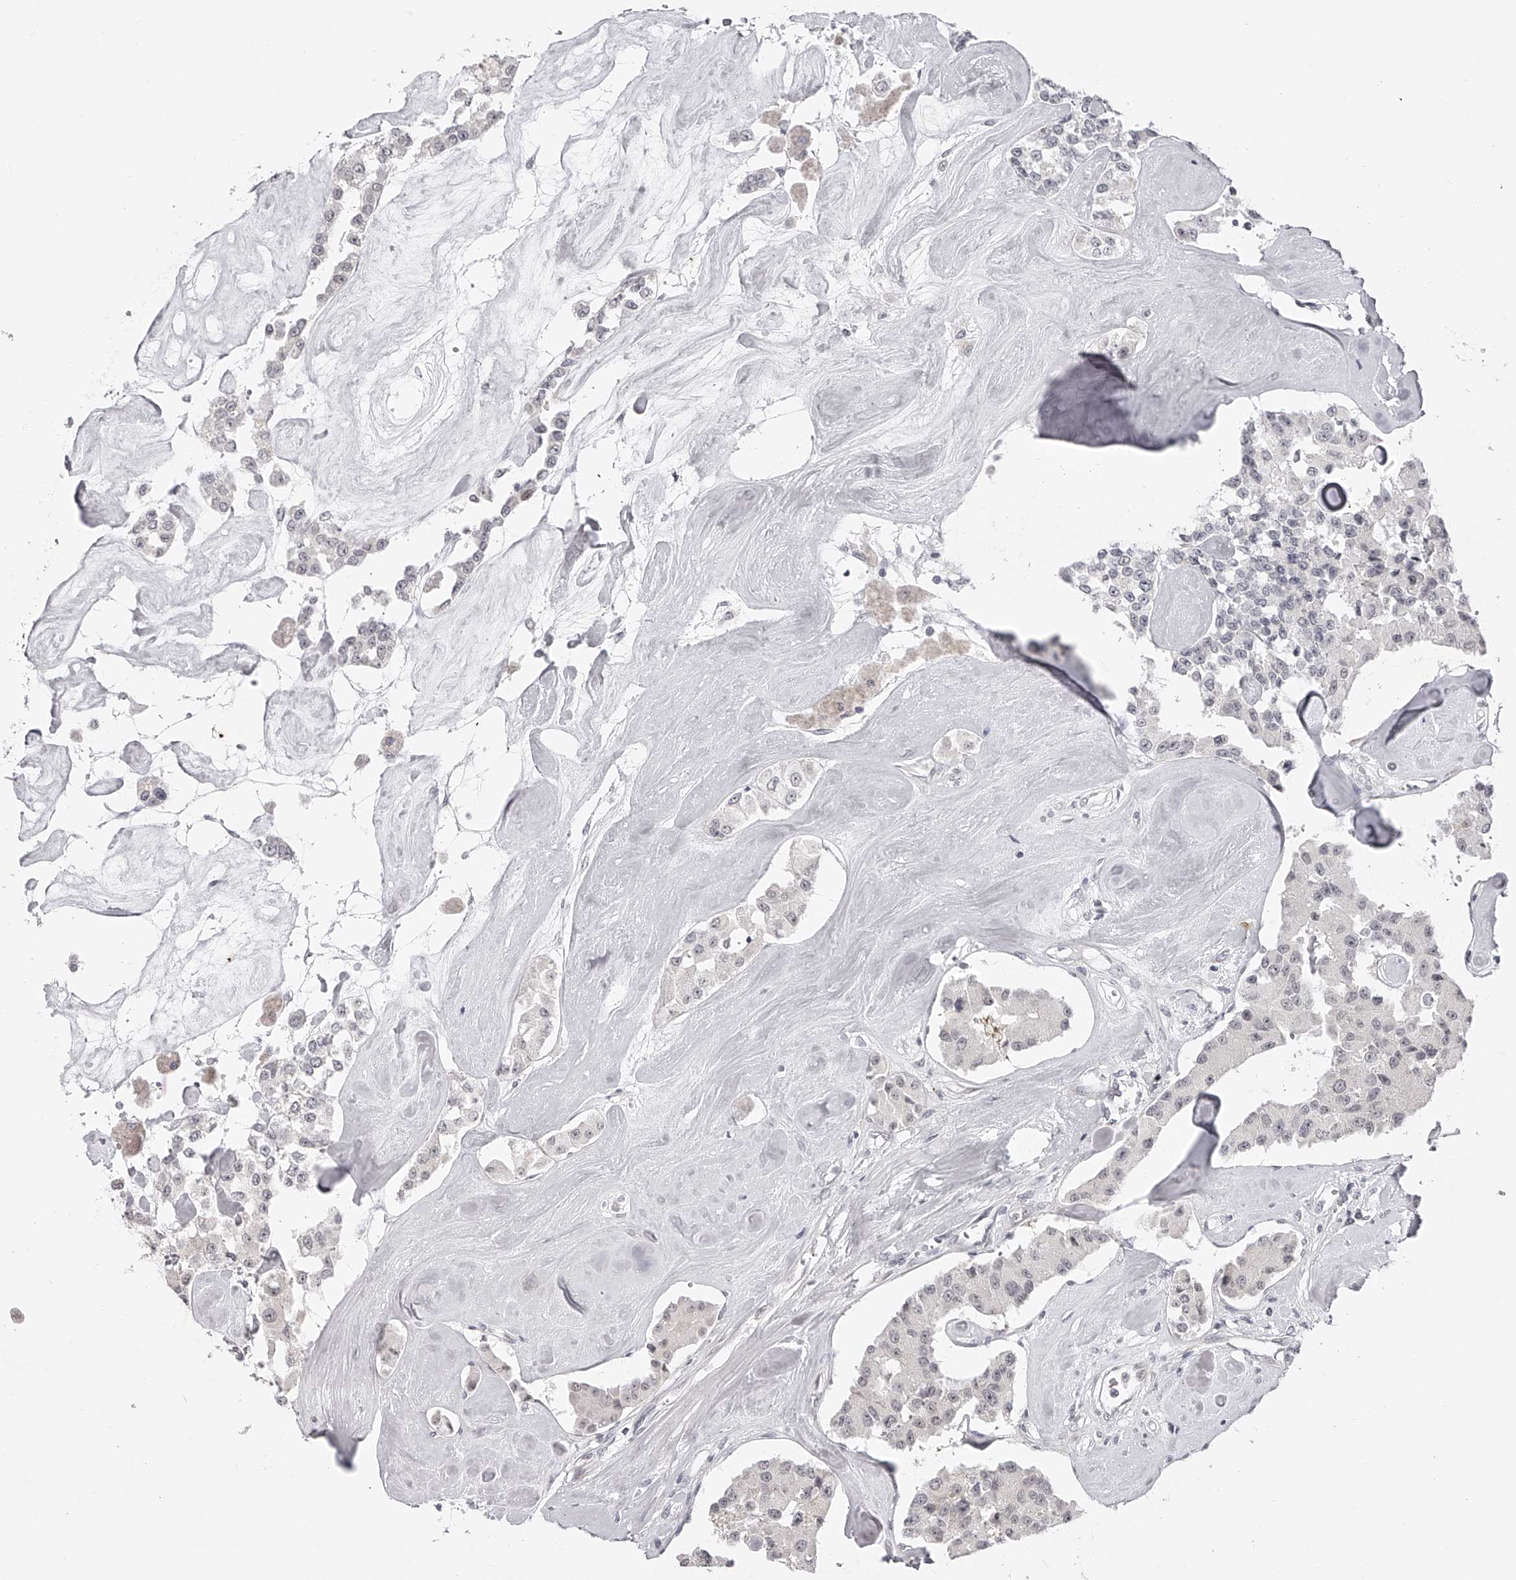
{"staining": {"intensity": "weak", "quantity": "<25%", "location": "nuclear"}, "tissue": "carcinoid", "cell_type": "Tumor cells", "image_type": "cancer", "snomed": [{"axis": "morphology", "description": "Carcinoid, malignant, NOS"}, {"axis": "topography", "description": "Pancreas"}], "caption": "A high-resolution micrograph shows immunohistochemistry (IHC) staining of carcinoid, which reveals no significant positivity in tumor cells.", "gene": "PLEKHG1", "patient": {"sex": "male", "age": 41}}